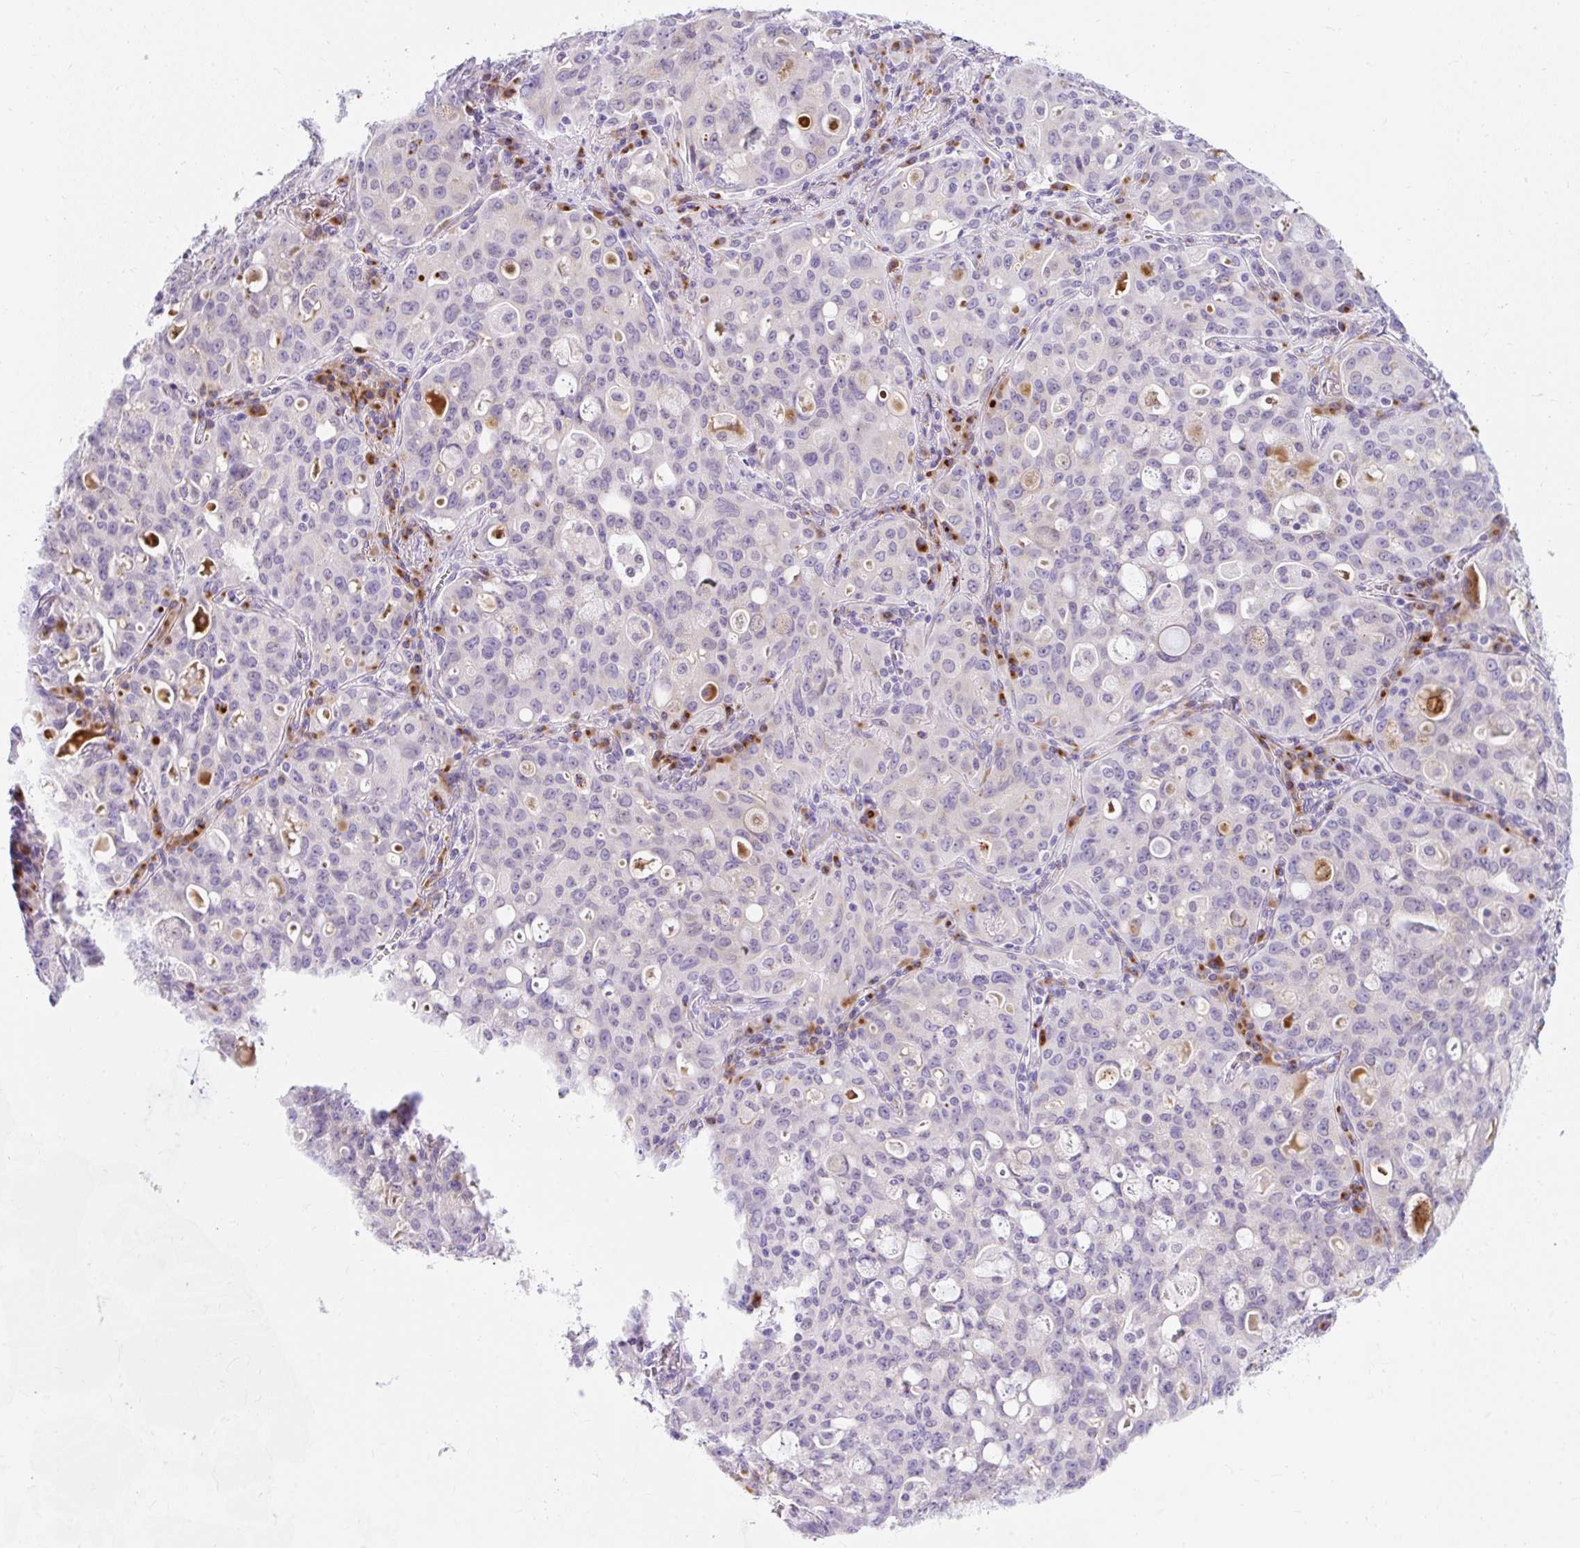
{"staining": {"intensity": "negative", "quantity": "none", "location": "none"}, "tissue": "lung cancer", "cell_type": "Tumor cells", "image_type": "cancer", "snomed": [{"axis": "morphology", "description": "Adenocarcinoma, NOS"}, {"axis": "topography", "description": "Lung"}], "caption": "Image shows no protein staining in tumor cells of adenocarcinoma (lung) tissue.", "gene": "GOLGA8A", "patient": {"sex": "female", "age": 44}}